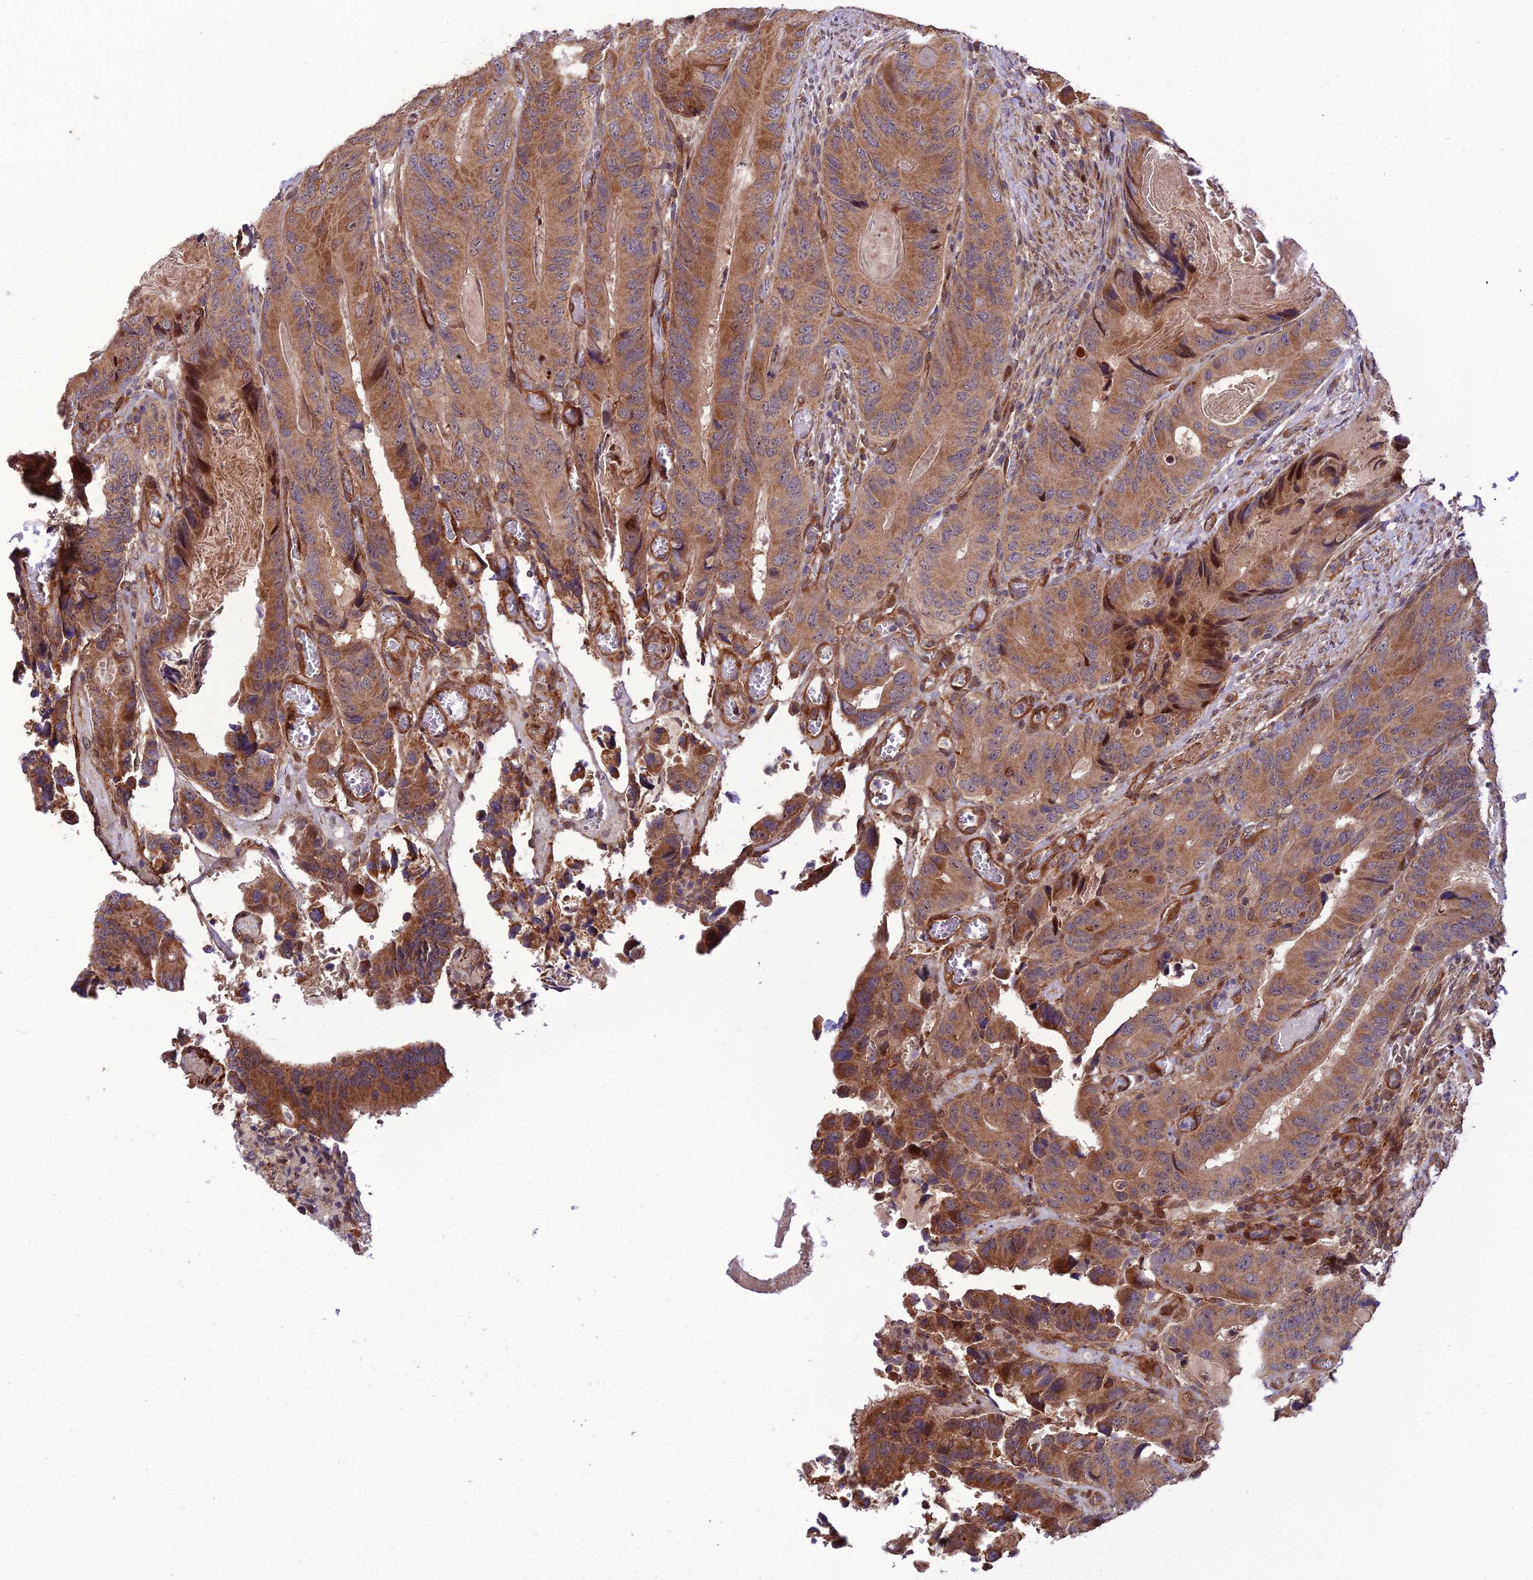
{"staining": {"intensity": "moderate", "quantity": ">75%", "location": "cytoplasmic/membranous"}, "tissue": "colorectal cancer", "cell_type": "Tumor cells", "image_type": "cancer", "snomed": [{"axis": "morphology", "description": "Adenocarcinoma, NOS"}, {"axis": "topography", "description": "Colon"}], "caption": "Immunohistochemical staining of human colorectal adenocarcinoma displays medium levels of moderate cytoplasmic/membranous protein expression in about >75% of tumor cells.", "gene": "PLEKHG2", "patient": {"sex": "male", "age": 84}}